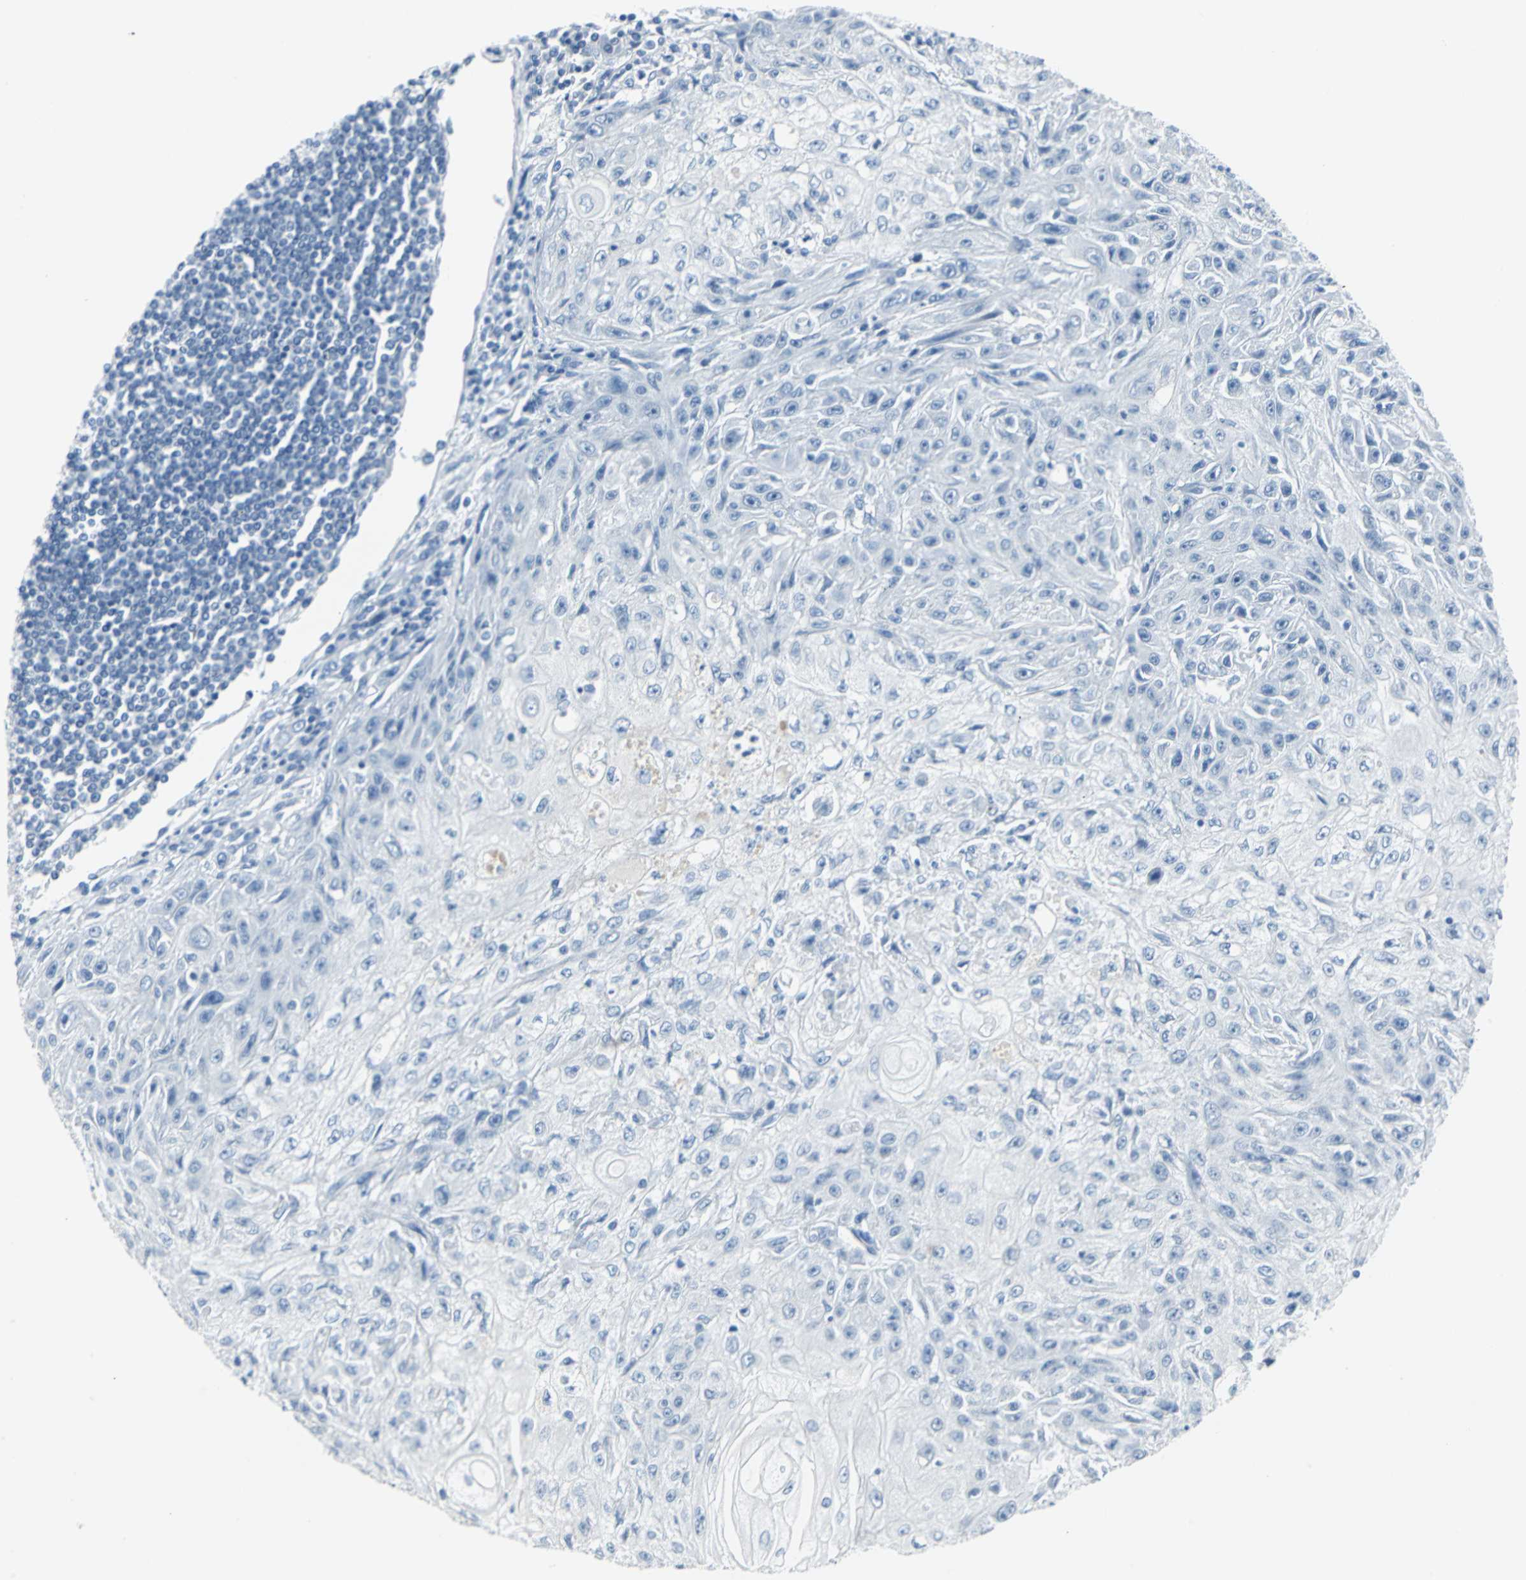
{"staining": {"intensity": "negative", "quantity": "none", "location": "none"}, "tissue": "skin cancer", "cell_type": "Tumor cells", "image_type": "cancer", "snomed": [{"axis": "morphology", "description": "Squamous cell carcinoma, NOS"}, {"axis": "topography", "description": "Skin"}], "caption": "Immunohistochemistry histopathology image of neoplastic tissue: squamous cell carcinoma (skin) stained with DAB (3,3'-diaminobenzidine) exhibits no significant protein positivity in tumor cells.", "gene": "CYB5A", "patient": {"sex": "male", "age": 75}}